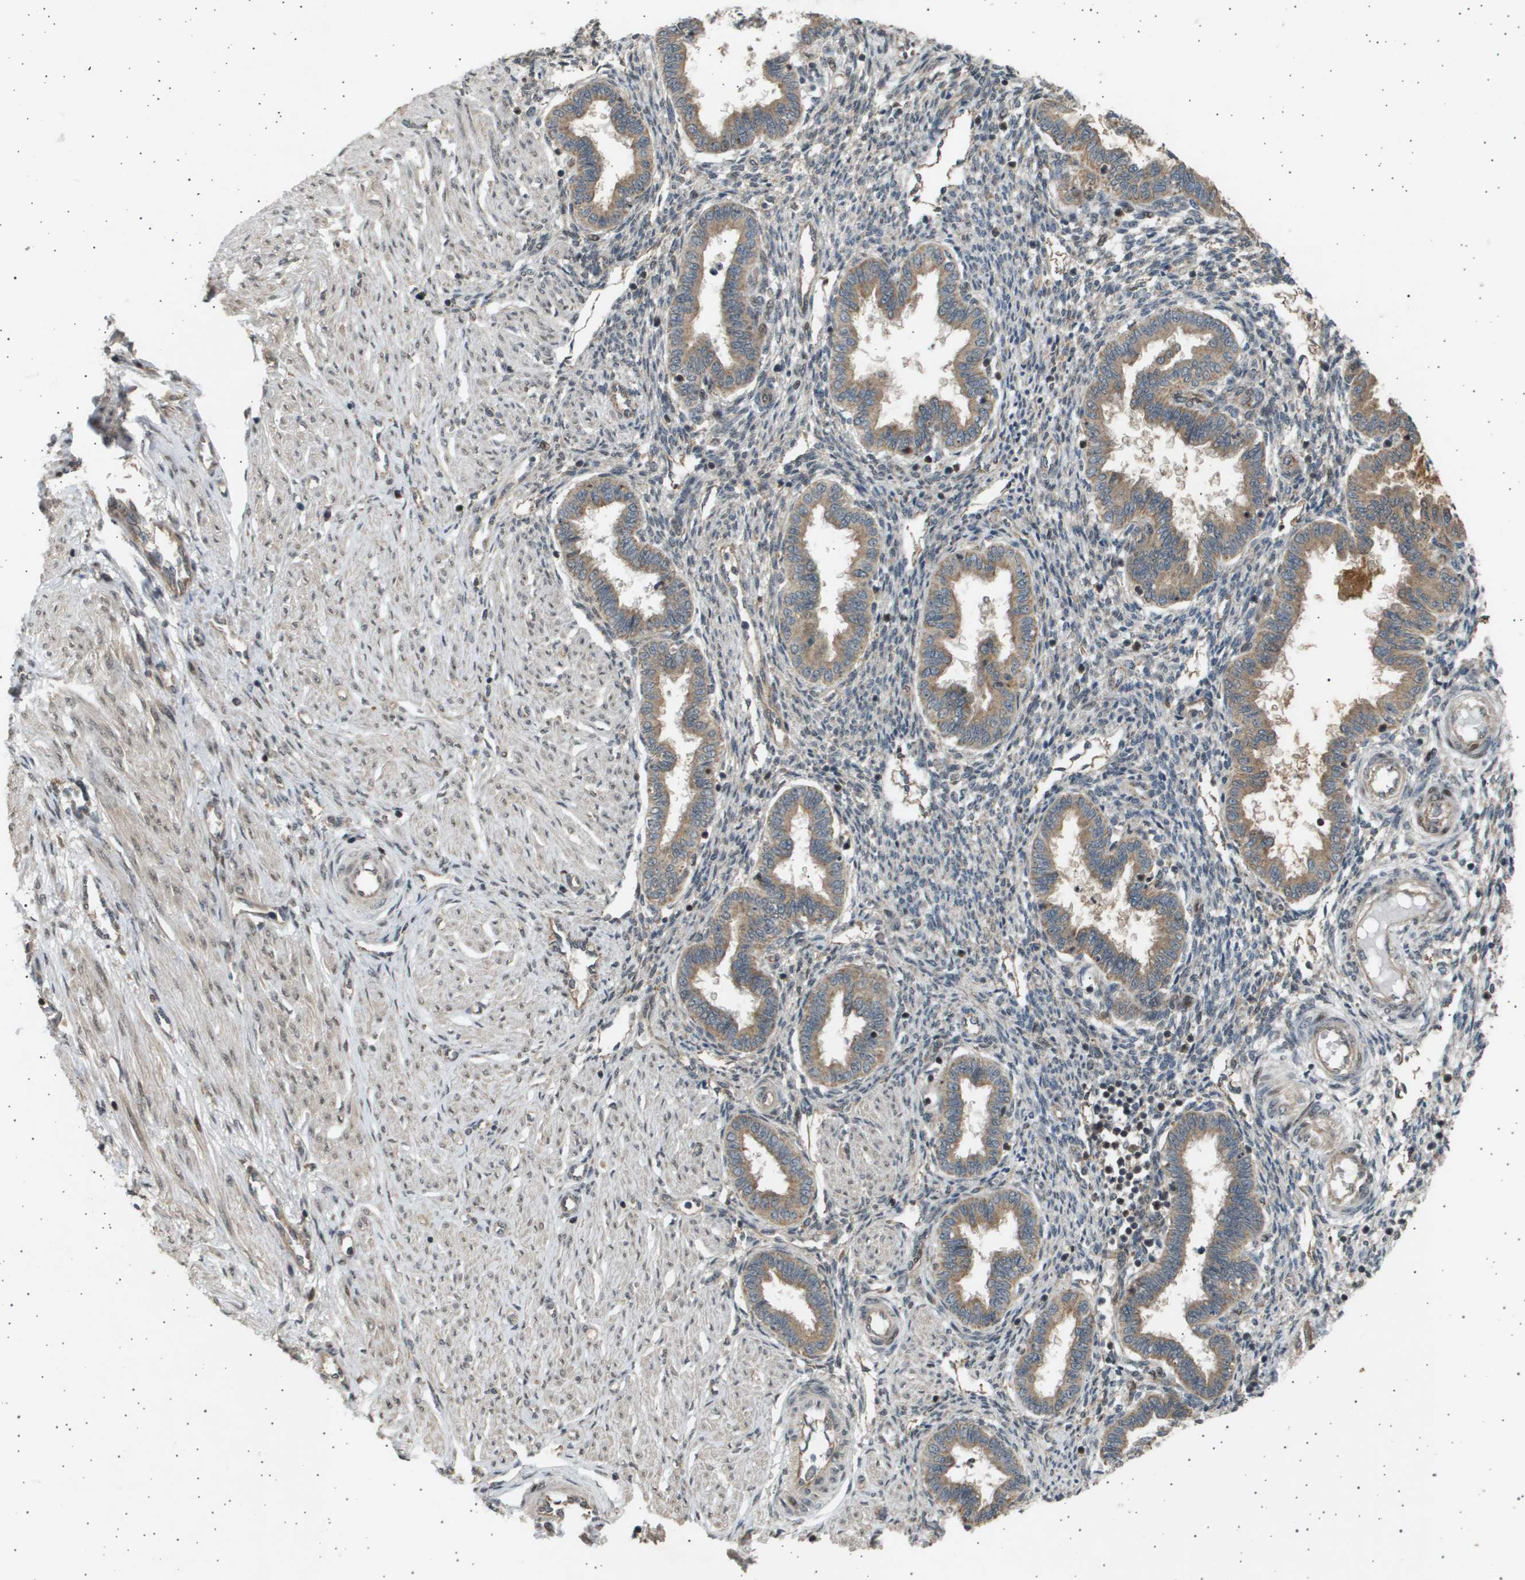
{"staining": {"intensity": "moderate", "quantity": "25%-75%", "location": "cytoplasmic/membranous"}, "tissue": "endometrium", "cell_type": "Cells in endometrial stroma", "image_type": "normal", "snomed": [{"axis": "morphology", "description": "Normal tissue, NOS"}, {"axis": "topography", "description": "Endometrium"}], "caption": "A histopathology image of endometrium stained for a protein shows moderate cytoplasmic/membranous brown staining in cells in endometrial stroma. (DAB (3,3'-diaminobenzidine) = brown stain, brightfield microscopy at high magnification).", "gene": "TNRC6A", "patient": {"sex": "female", "age": 33}}